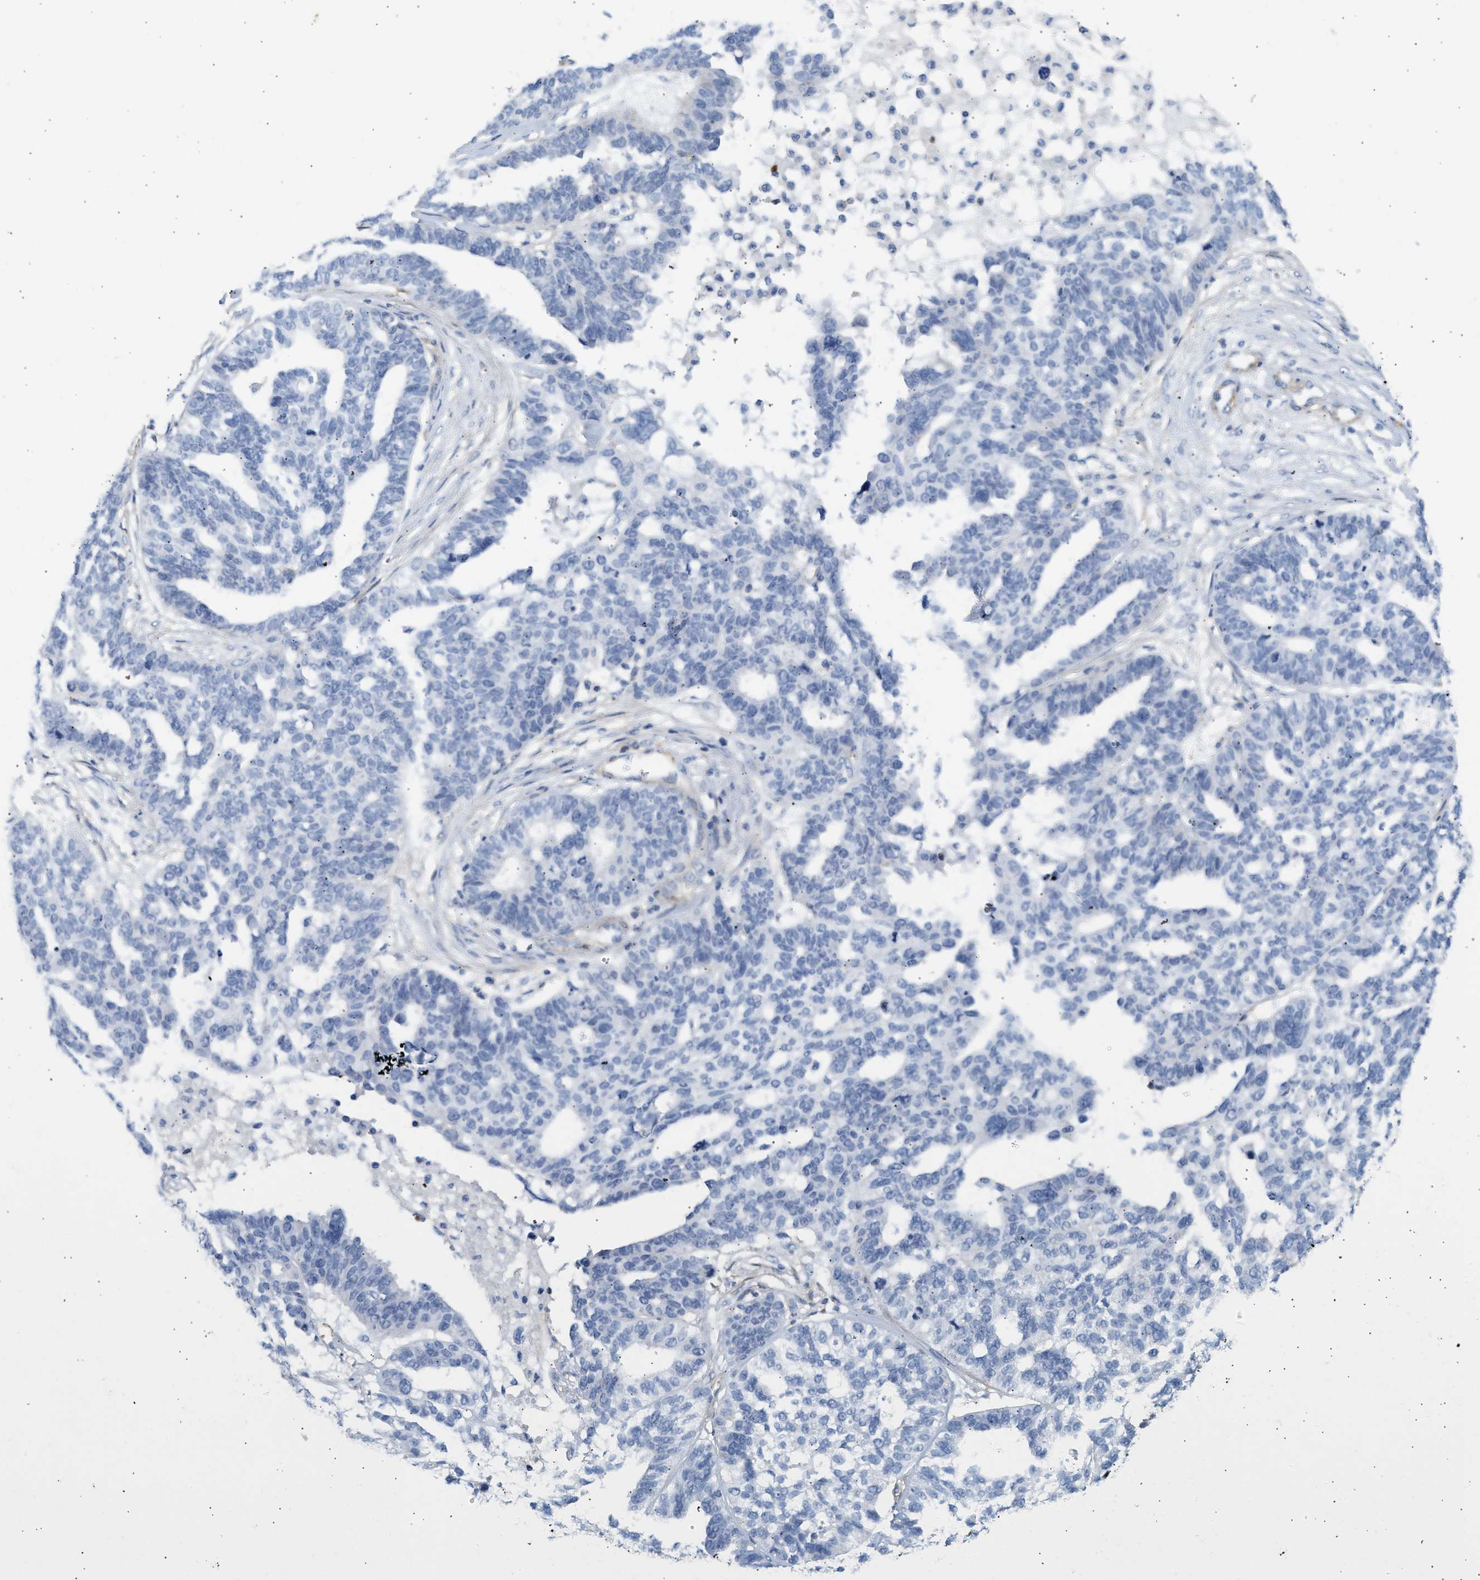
{"staining": {"intensity": "negative", "quantity": "none", "location": "none"}, "tissue": "ovarian cancer", "cell_type": "Tumor cells", "image_type": "cancer", "snomed": [{"axis": "morphology", "description": "Cystadenocarcinoma, serous, NOS"}, {"axis": "topography", "description": "Ovary"}], "caption": "The histopathology image reveals no staining of tumor cells in ovarian cancer (serous cystadenocarcinoma).", "gene": "BVES", "patient": {"sex": "female", "age": 59}}